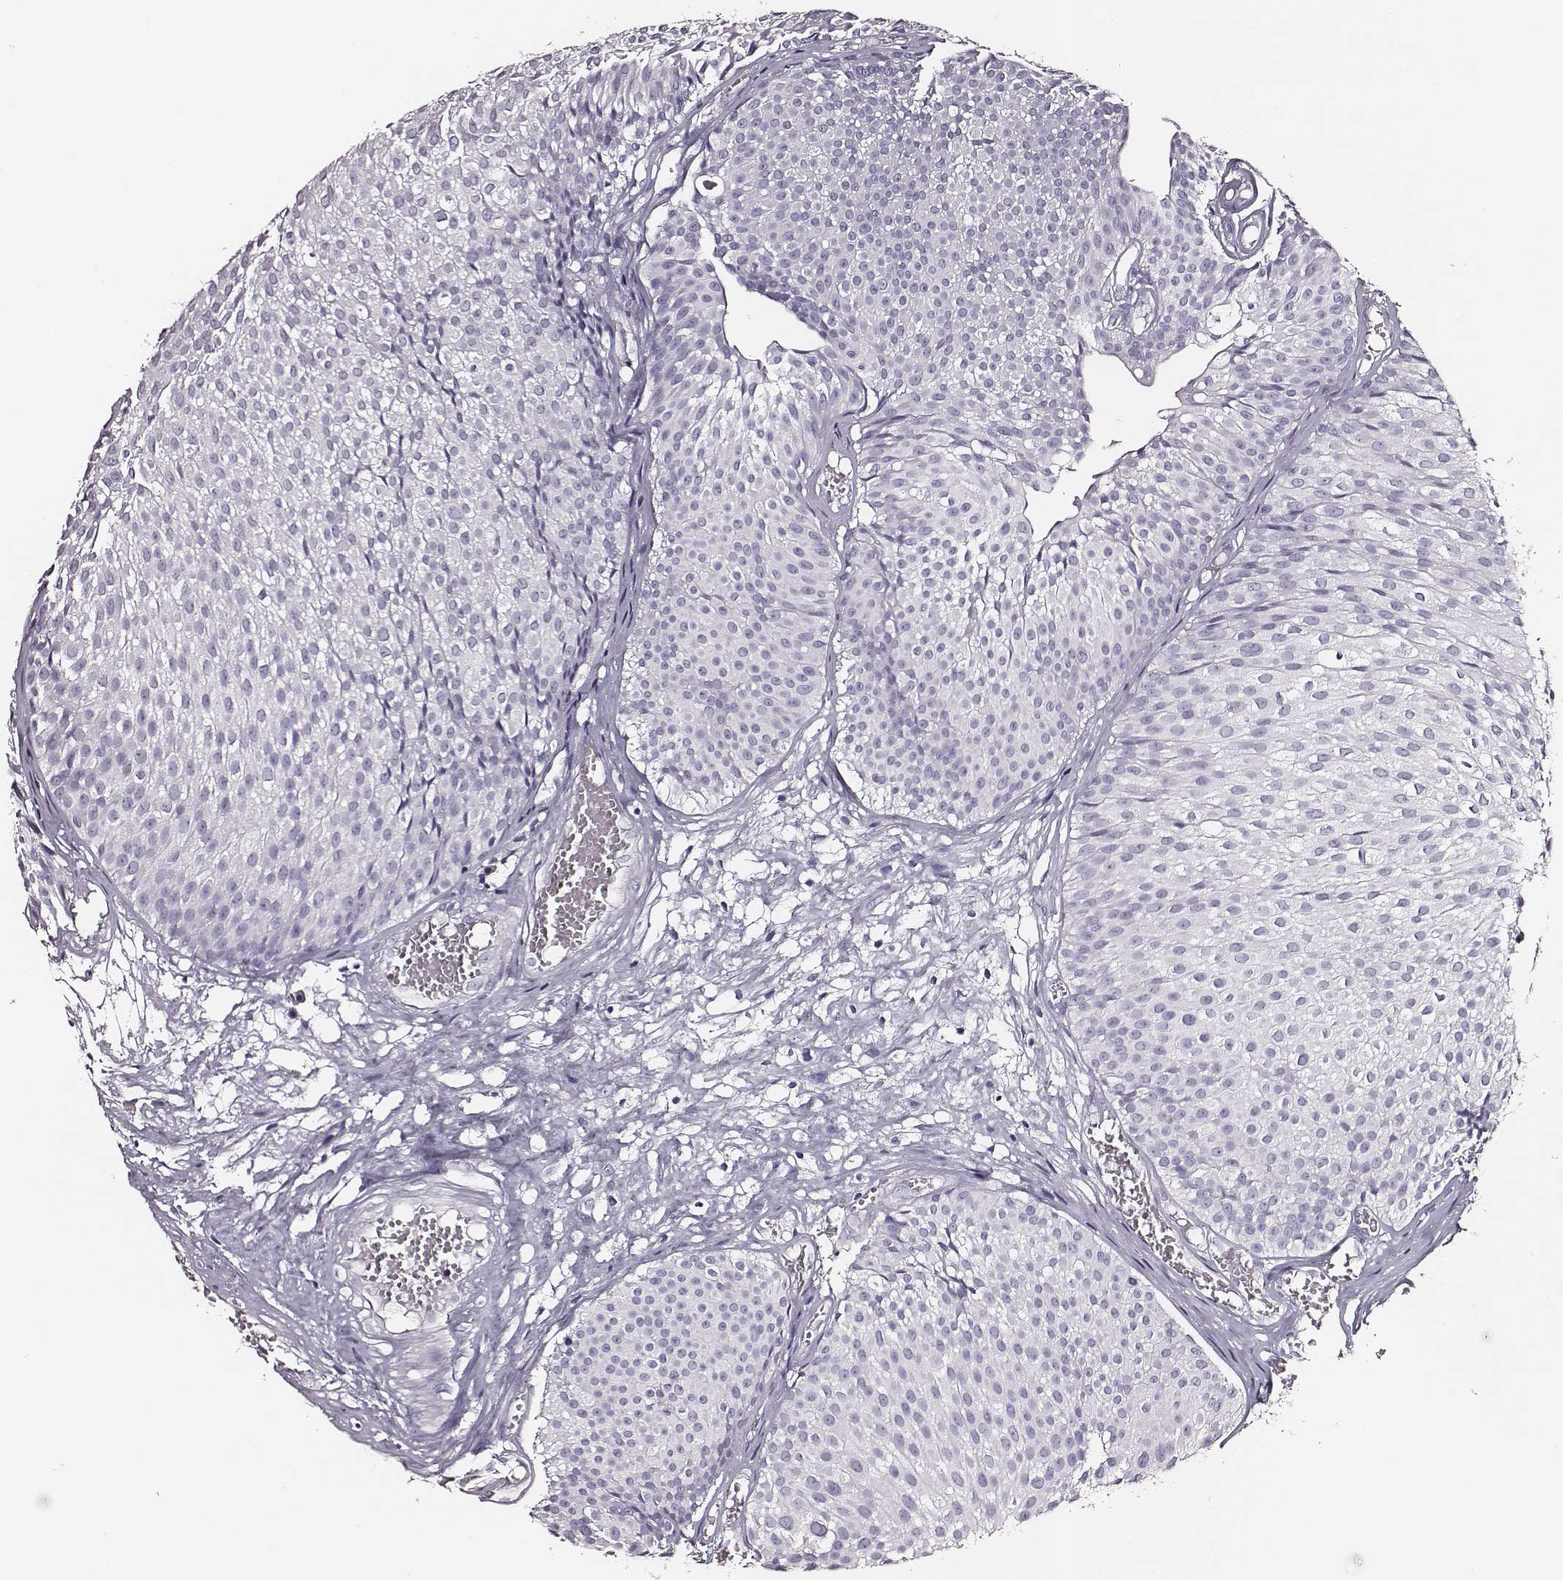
{"staining": {"intensity": "negative", "quantity": "none", "location": "none"}, "tissue": "urothelial cancer", "cell_type": "Tumor cells", "image_type": "cancer", "snomed": [{"axis": "morphology", "description": "Urothelial carcinoma, Low grade"}, {"axis": "topography", "description": "Urinary bladder"}], "caption": "High magnification brightfield microscopy of urothelial cancer stained with DAB (3,3'-diaminobenzidine) (brown) and counterstained with hematoxylin (blue): tumor cells show no significant expression.", "gene": "DPEP1", "patient": {"sex": "male", "age": 63}}